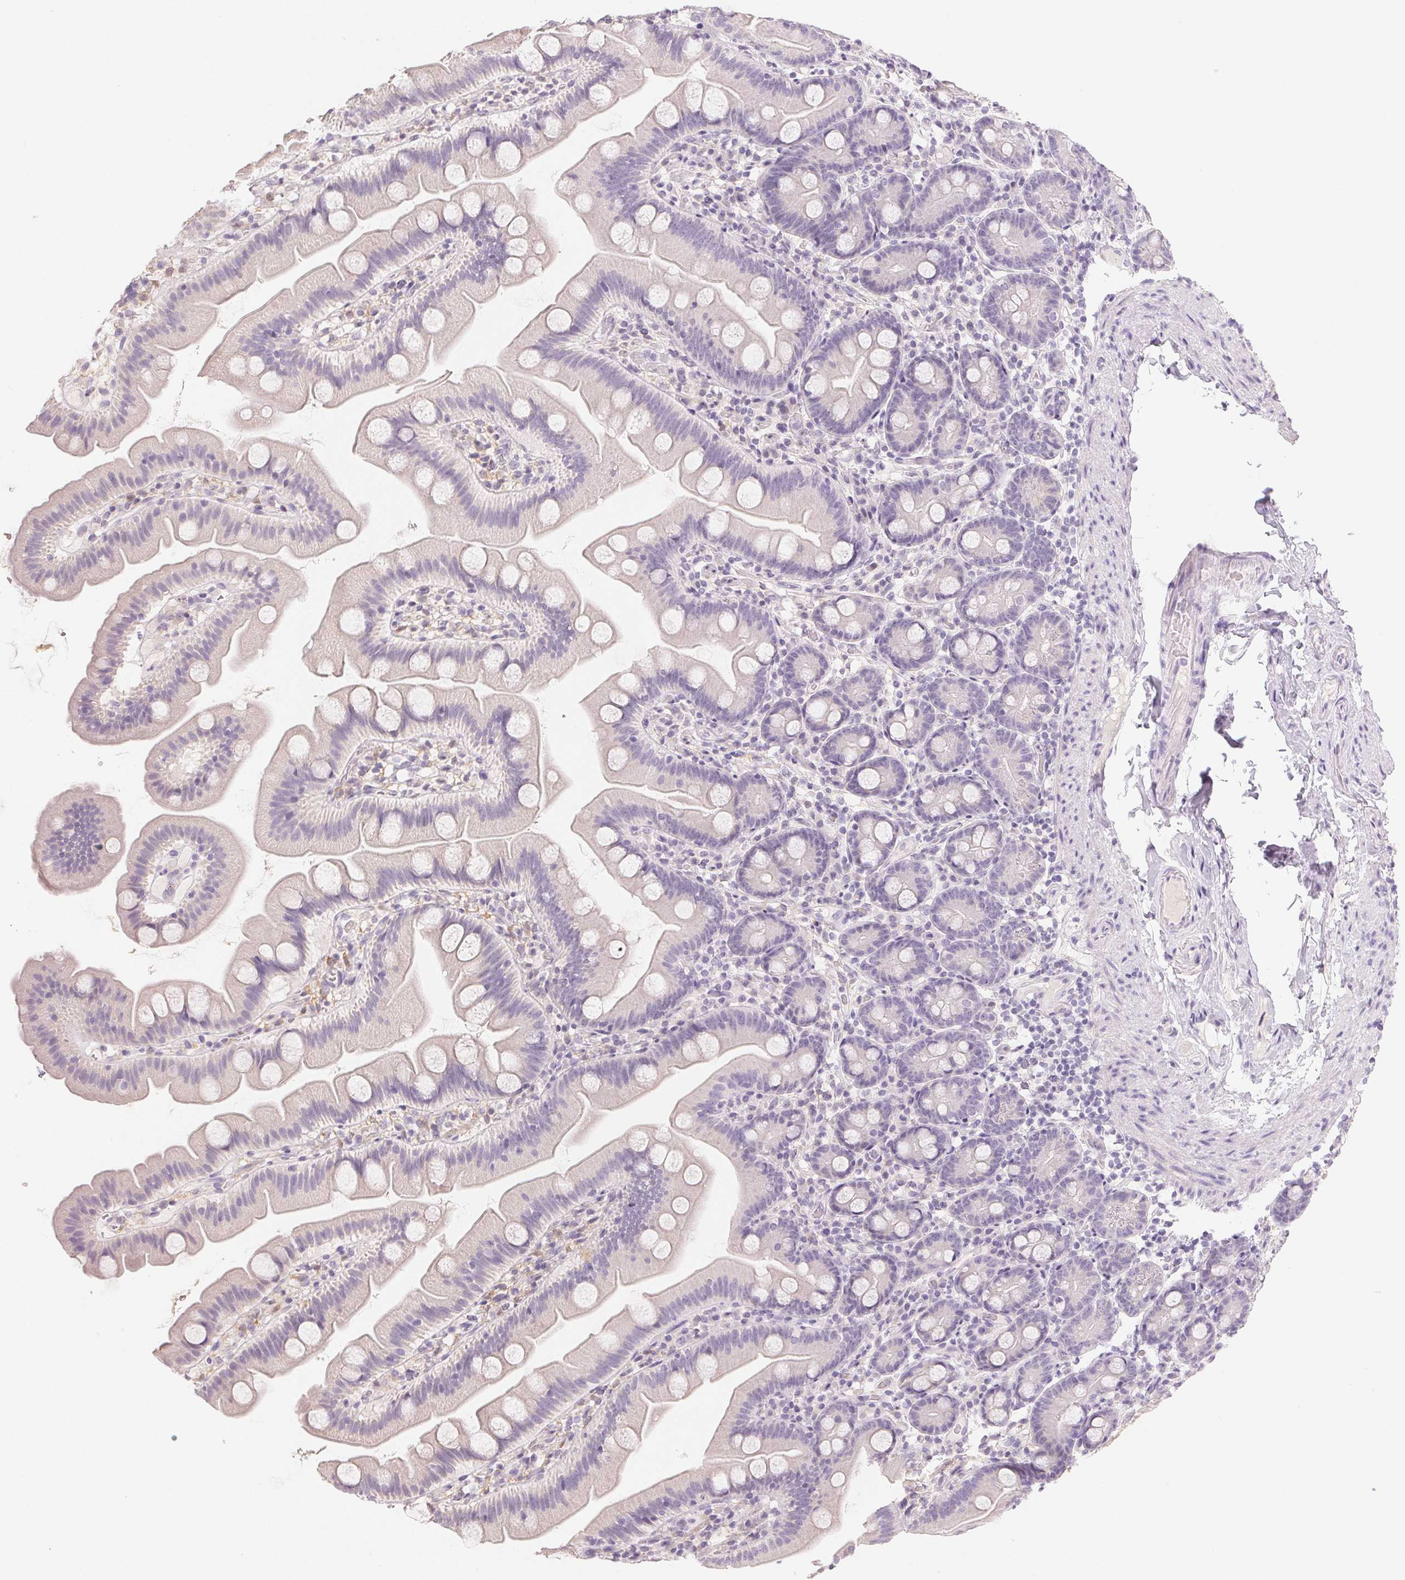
{"staining": {"intensity": "negative", "quantity": "none", "location": "none"}, "tissue": "small intestine", "cell_type": "Glandular cells", "image_type": "normal", "snomed": [{"axis": "morphology", "description": "Normal tissue, NOS"}, {"axis": "topography", "description": "Small intestine"}], "caption": "The immunohistochemistry (IHC) image has no significant staining in glandular cells of small intestine.", "gene": "MIOX", "patient": {"sex": "female", "age": 68}}